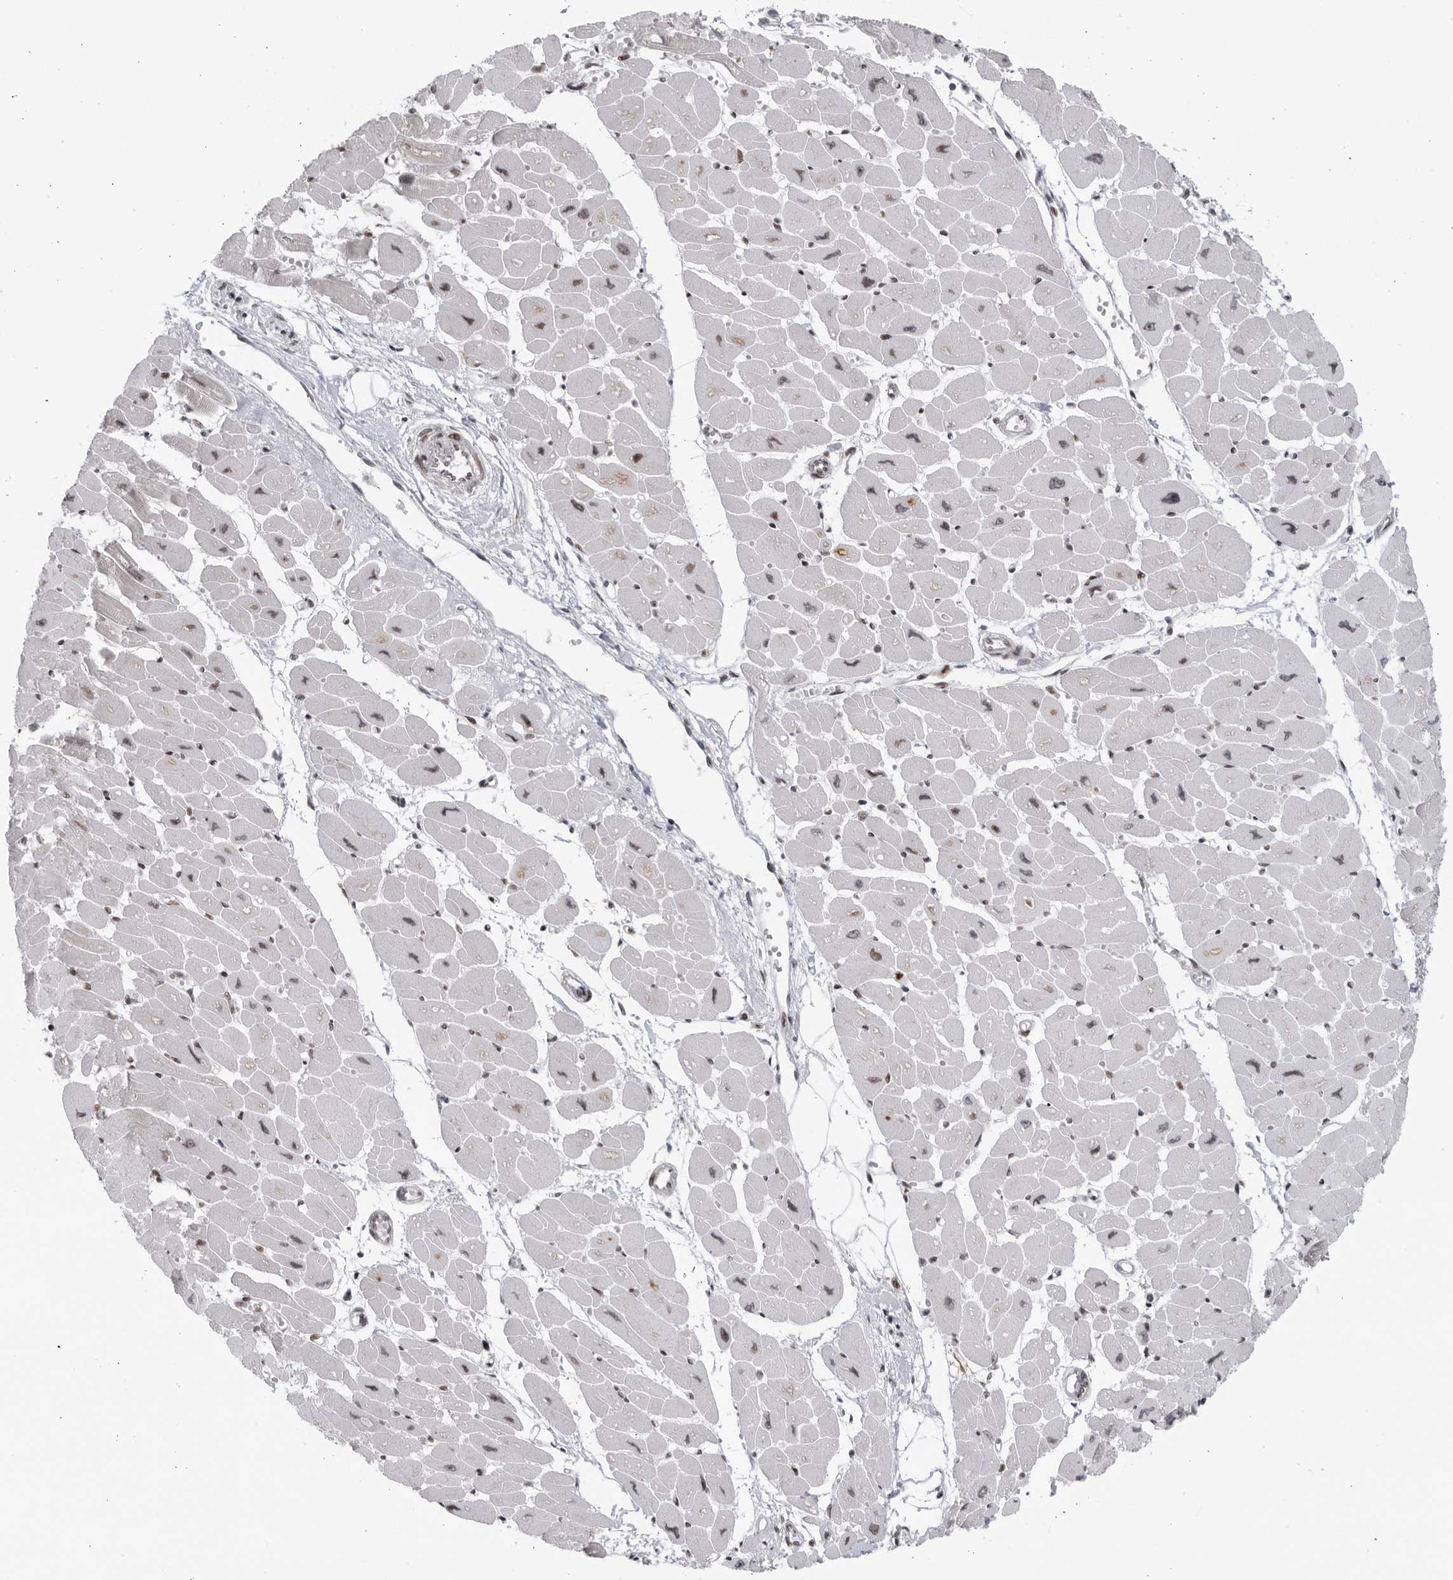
{"staining": {"intensity": "weak", "quantity": "<25%", "location": "cytoplasmic/membranous"}, "tissue": "heart muscle", "cell_type": "Cardiomyocytes", "image_type": "normal", "snomed": [{"axis": "morphology", "description": "Normal tissue, NOS"}, {"axis": "topography", "description": "Heart"}], "caption": "Immunohistochemistry micrograph of normal heart muscle: heart muscle stained with DAB demonstrates no significant protein positivity in cardiomyocytes. (Immunohistochemistry, brightfield microscopy, high magnification).", "gene": "DTL", "patient": {"sex": "female", "age": 54}}